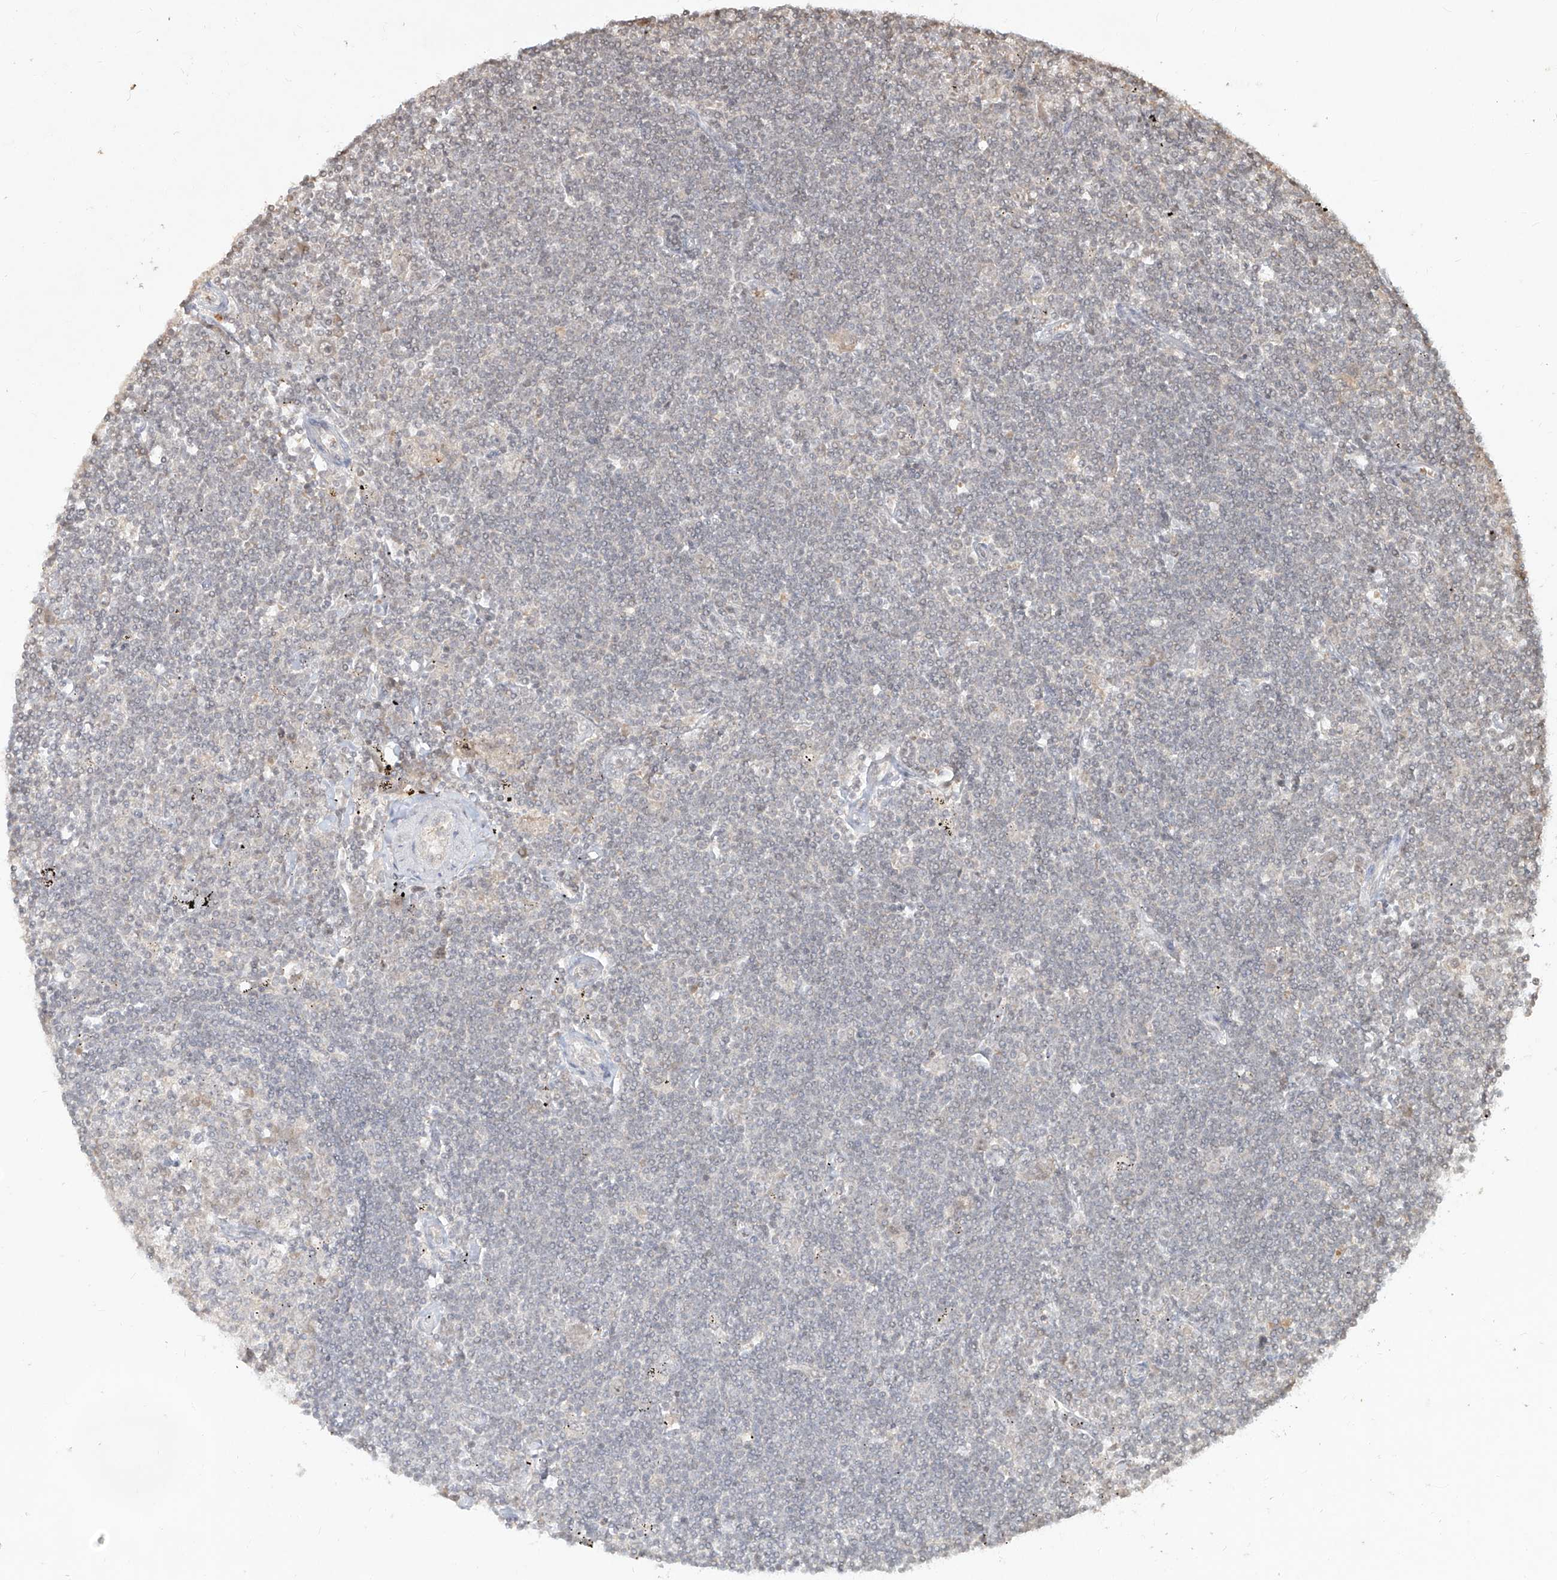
{"staining": {"intensity": "negative", "quantity": "none", "location": "none"}, "tissue": "lymphoma", "cell_type": "Tumor cells", "image_type": "cancer", "snomed": [{"axis": "morphology", "description": "Malignant lymphoma, non-Hodgkin's type, Low grade"}, {"axis": "topography", "description": "Spleen"}], "caption": "Immunohistochemical staining of low-grade malignant lymphoma, non-Hodgkin's type displays no significant staining in tumor cells. (Immunohistochemistry (ihc), brightfield microscopy, high magnification).", "gene": "UBE2K", "patient": {"sex": "male", "age": 76}}